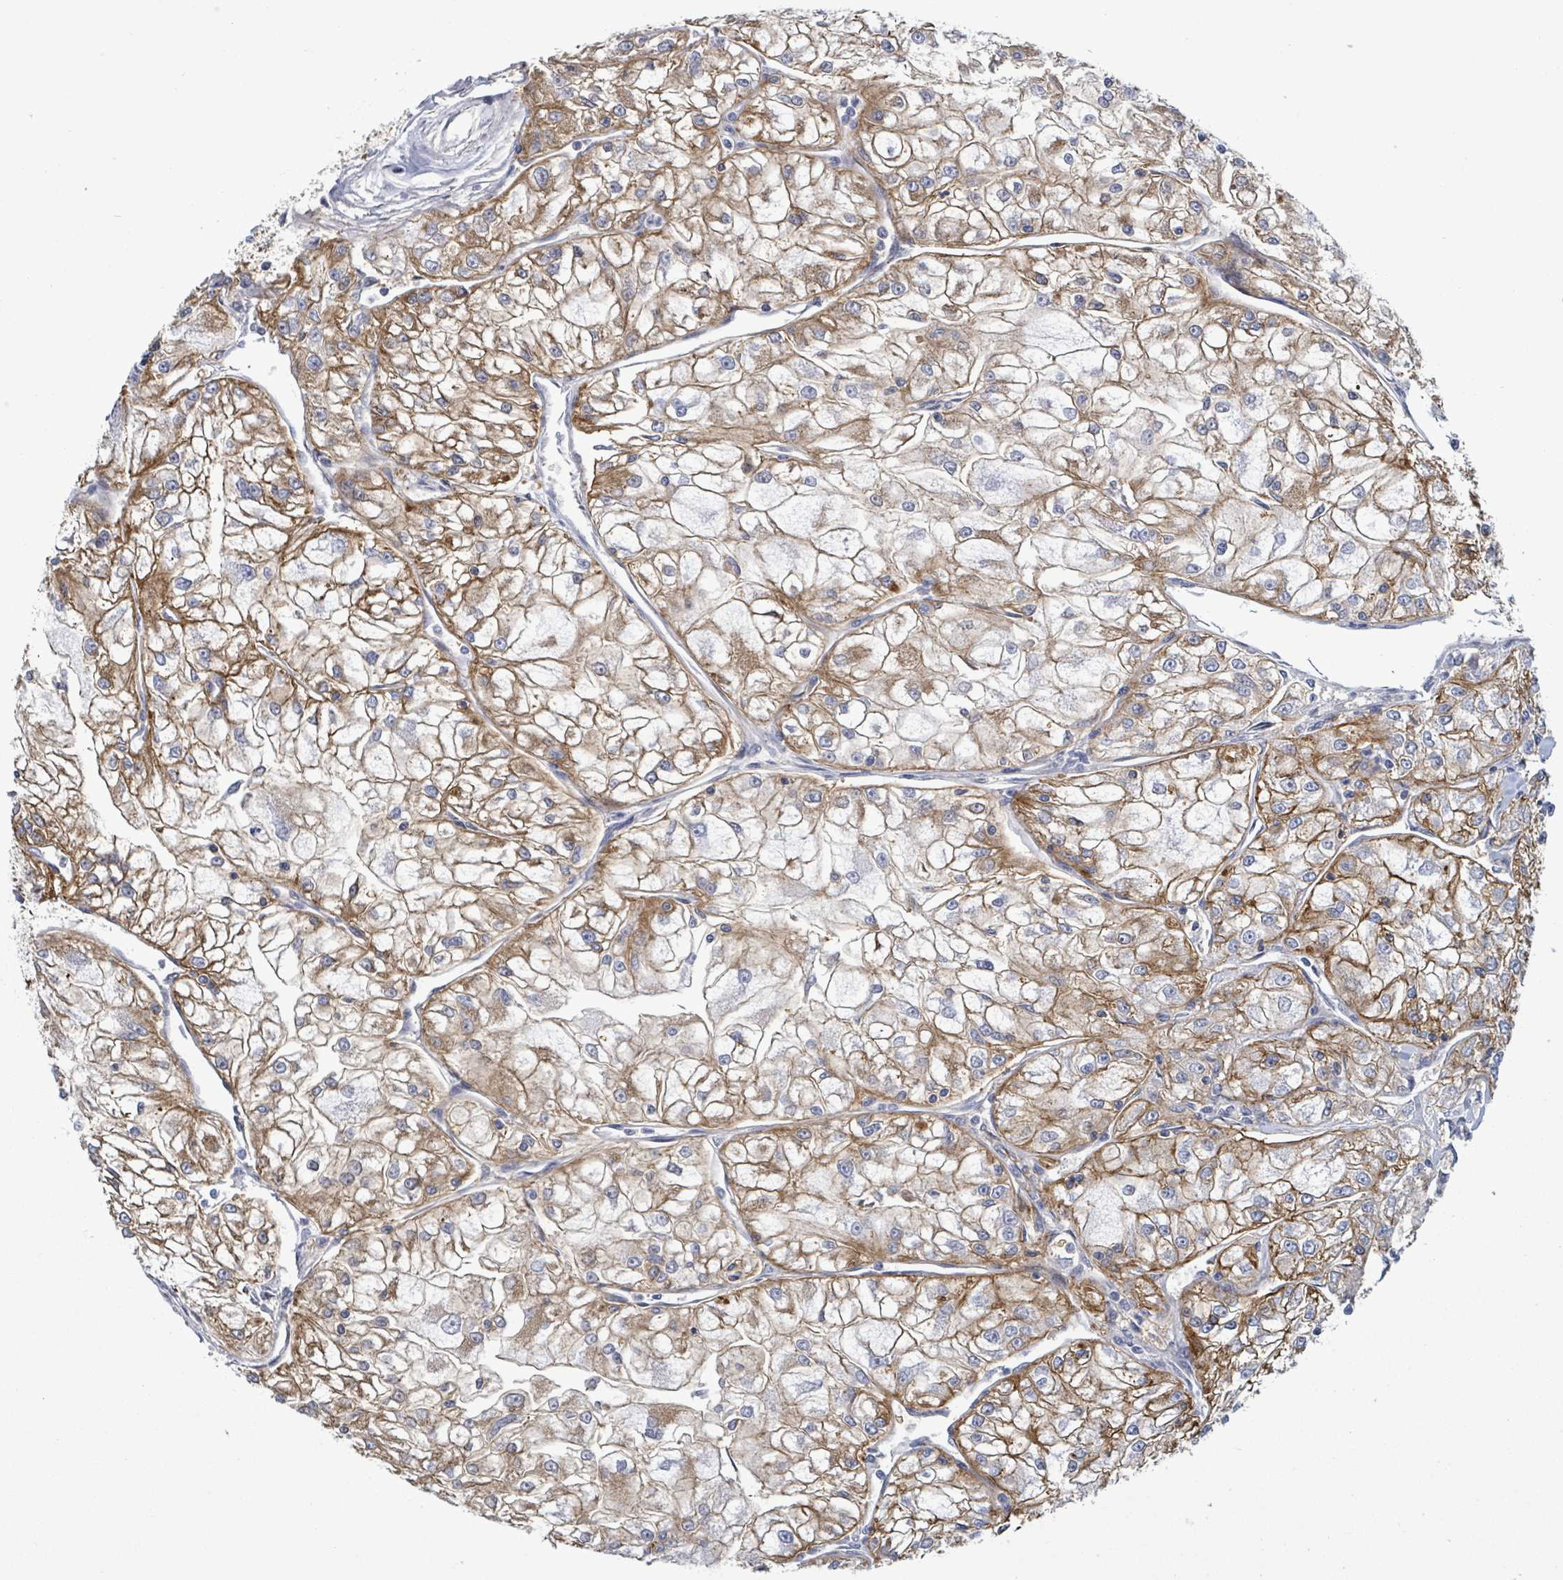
{"staining": {"intensity": "moderate", "quantity": ">75%", "location": "cytoplasmic/membranous"}, "tissue": "renal cancer", "cell_type": "Tumor cells", "image_type": "cancer", "snomed": [{"axis": "morphology", "description": "Adenocarcinoma, NOS"}, {"axis": "topography", "description": "Kidney"}], "caption": "This image shows renal adenocarcinoma stained with immunohistochemistry to label a protein in brown. The cytoplasmic/membranous of tumor cells show moderate positivity for the protein. Nuclei are counter-stained blue.", "gene": "BSG", "patient": {"sex": "female", "age": 72}}